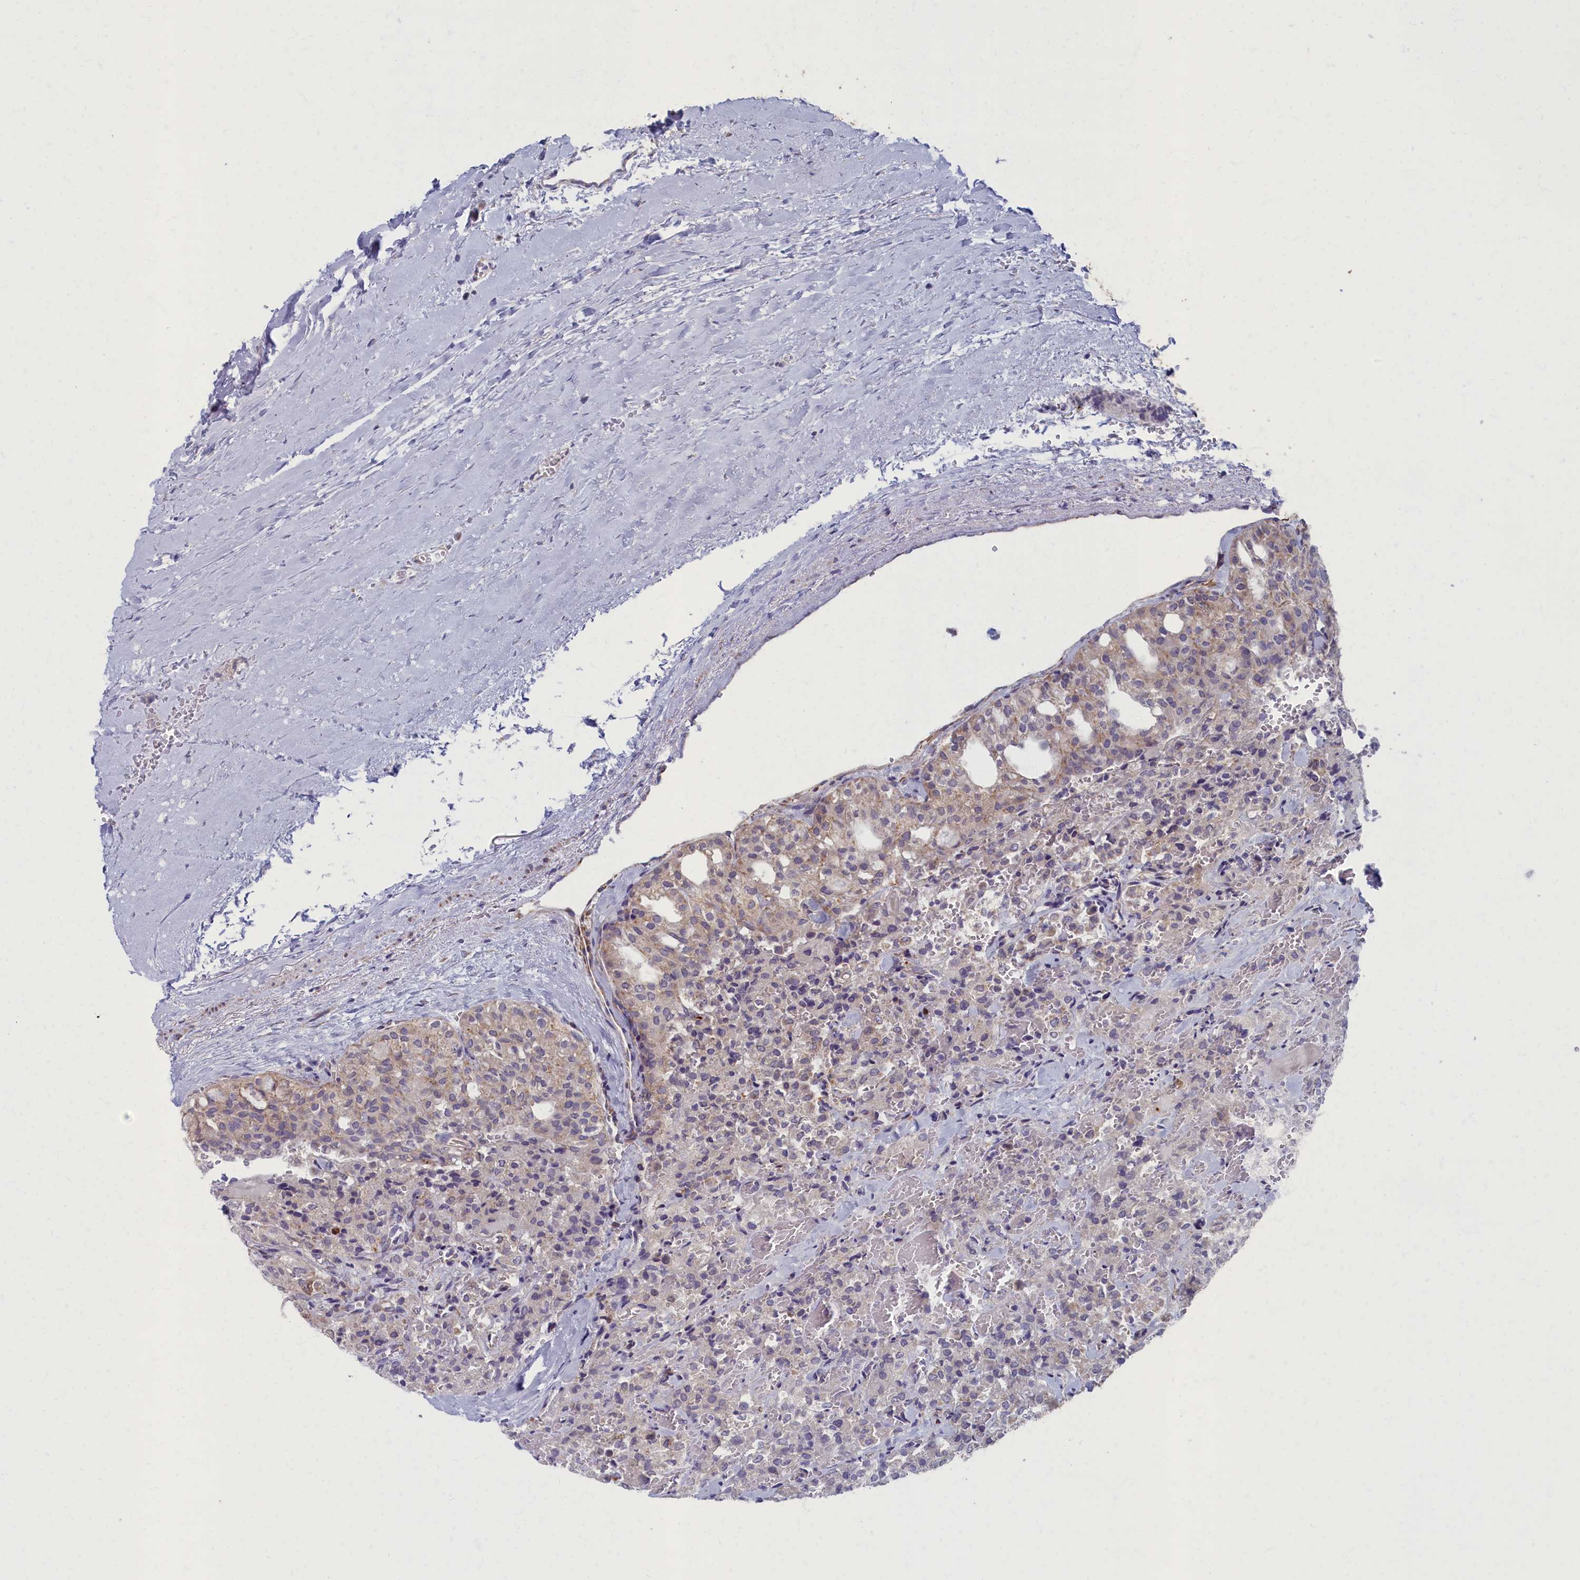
{"staining": {"intensity": "weak", "quantity": "<25%", "location": "cytoplasmic/membranous"}, "tissue": "thyroid cancer", "cell_type": "Tumor cells", "image_type": "cancer", "snomed": [{"axis": "morphology", "description": "Follicular adenoma carcinoma, NOS"}, {"axis": "topography", "description": "Thyroid gland"}], "caption": "Histopathology image shows no significant protein staining in tumor cells of thyroid follicular adenoma carcinoma.", "gene": "MRPS25", "patient": {"sex": "male", "age": 75}}